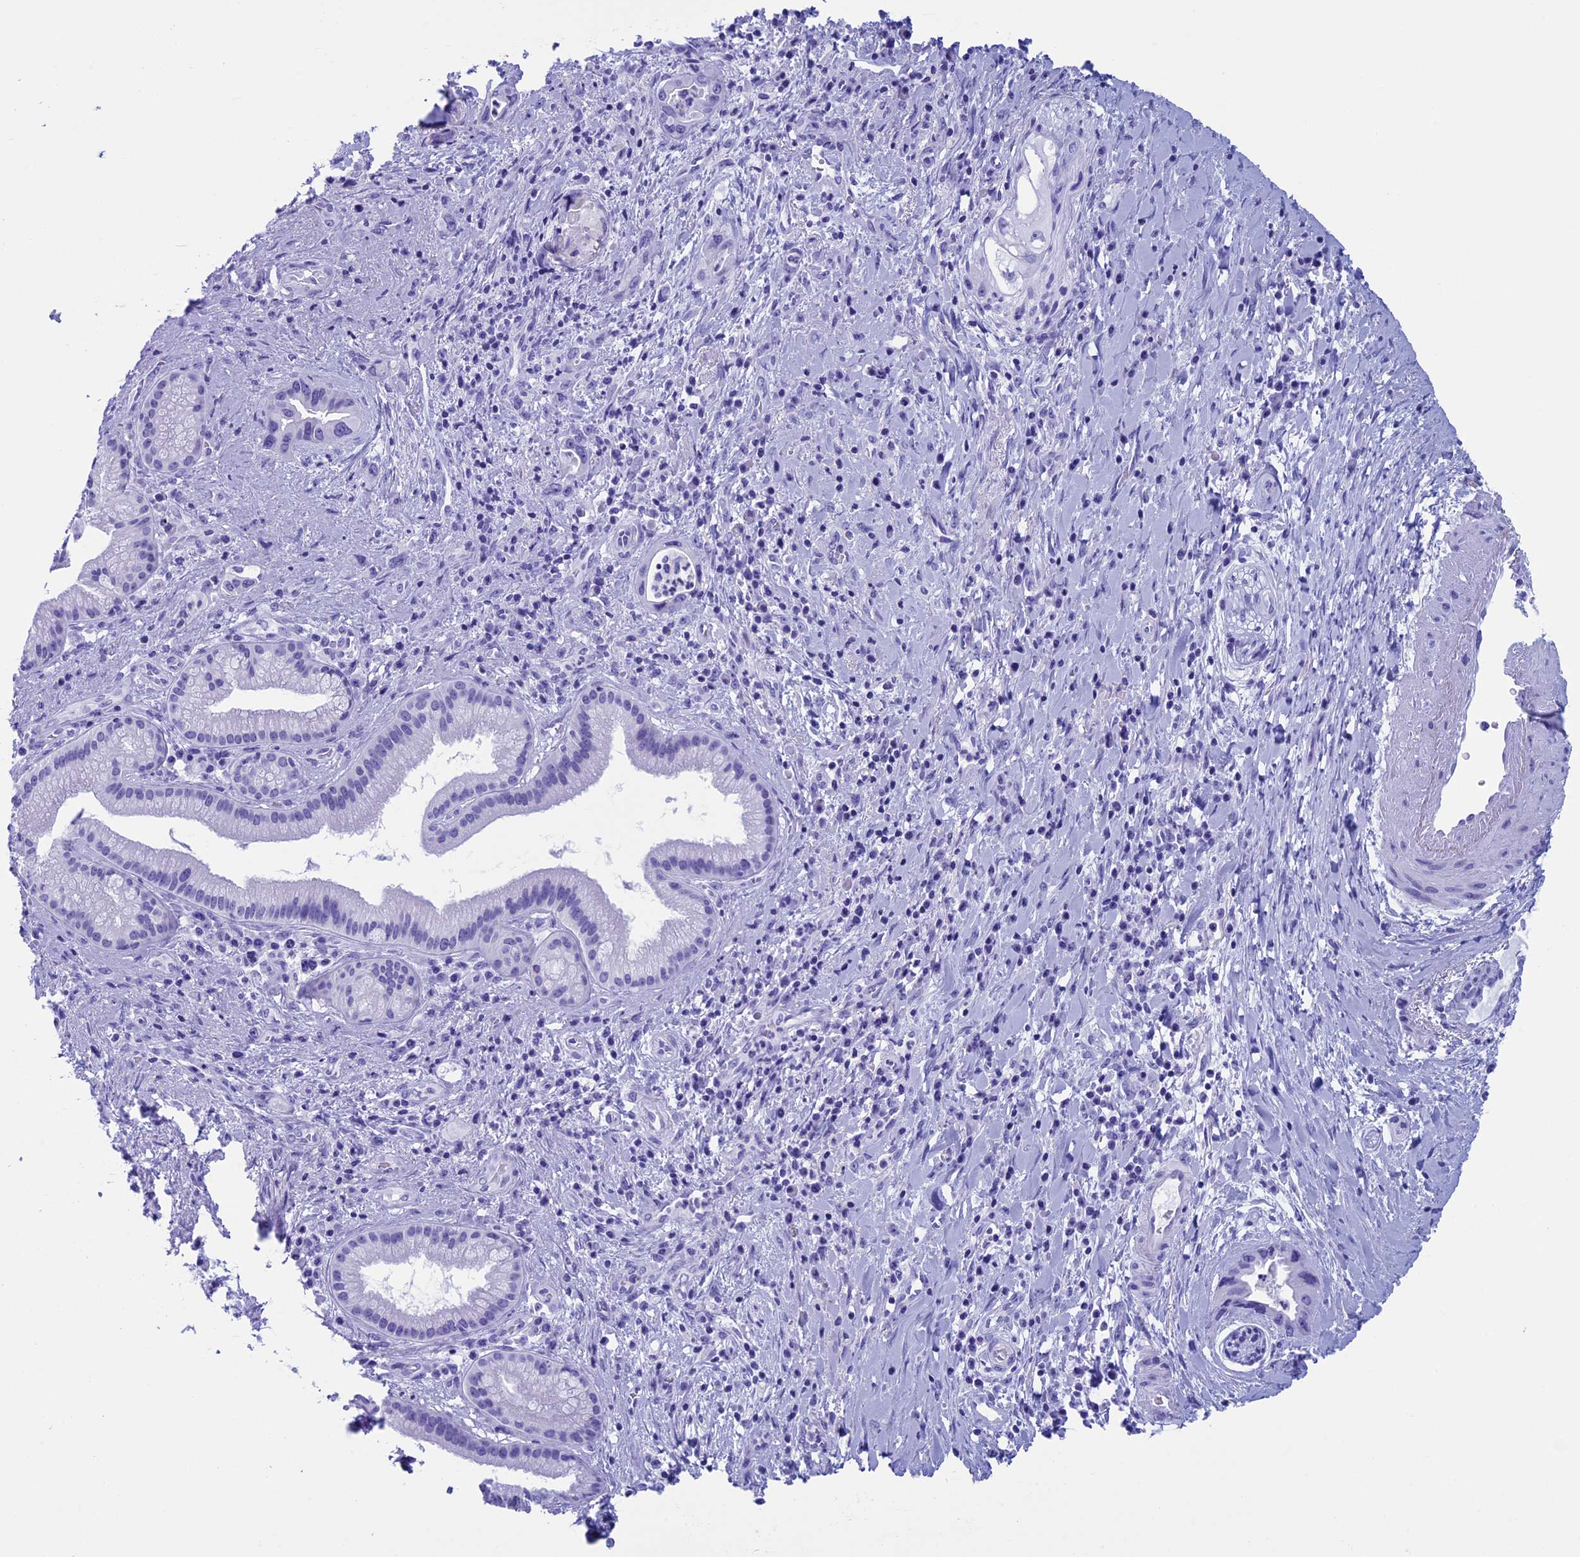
{"staining": {"intensity": "negative", "quantity": "none", "location": "none"}, "tissue": "pancreatic cancer", "cell_type": "Tumor cells", "image_type": "cancer", "snomed": [{"axis": "morphology", "description": "Adenocarcinoma, NOS"}, {"axis": "topography", "description": "Pancreas"}], "caption": "IHC micrograph of neoplastic tissue: pancreatic cancer (adenocarcinoma) stained with DAB demonstrates no significant protein expression in tumor cells. (DAB (3,3'-diaminobenzidine) immunohistochemistry, high magnification).", "gene": "FAM169A", "patient": {"sex": "female", "age": 77}}